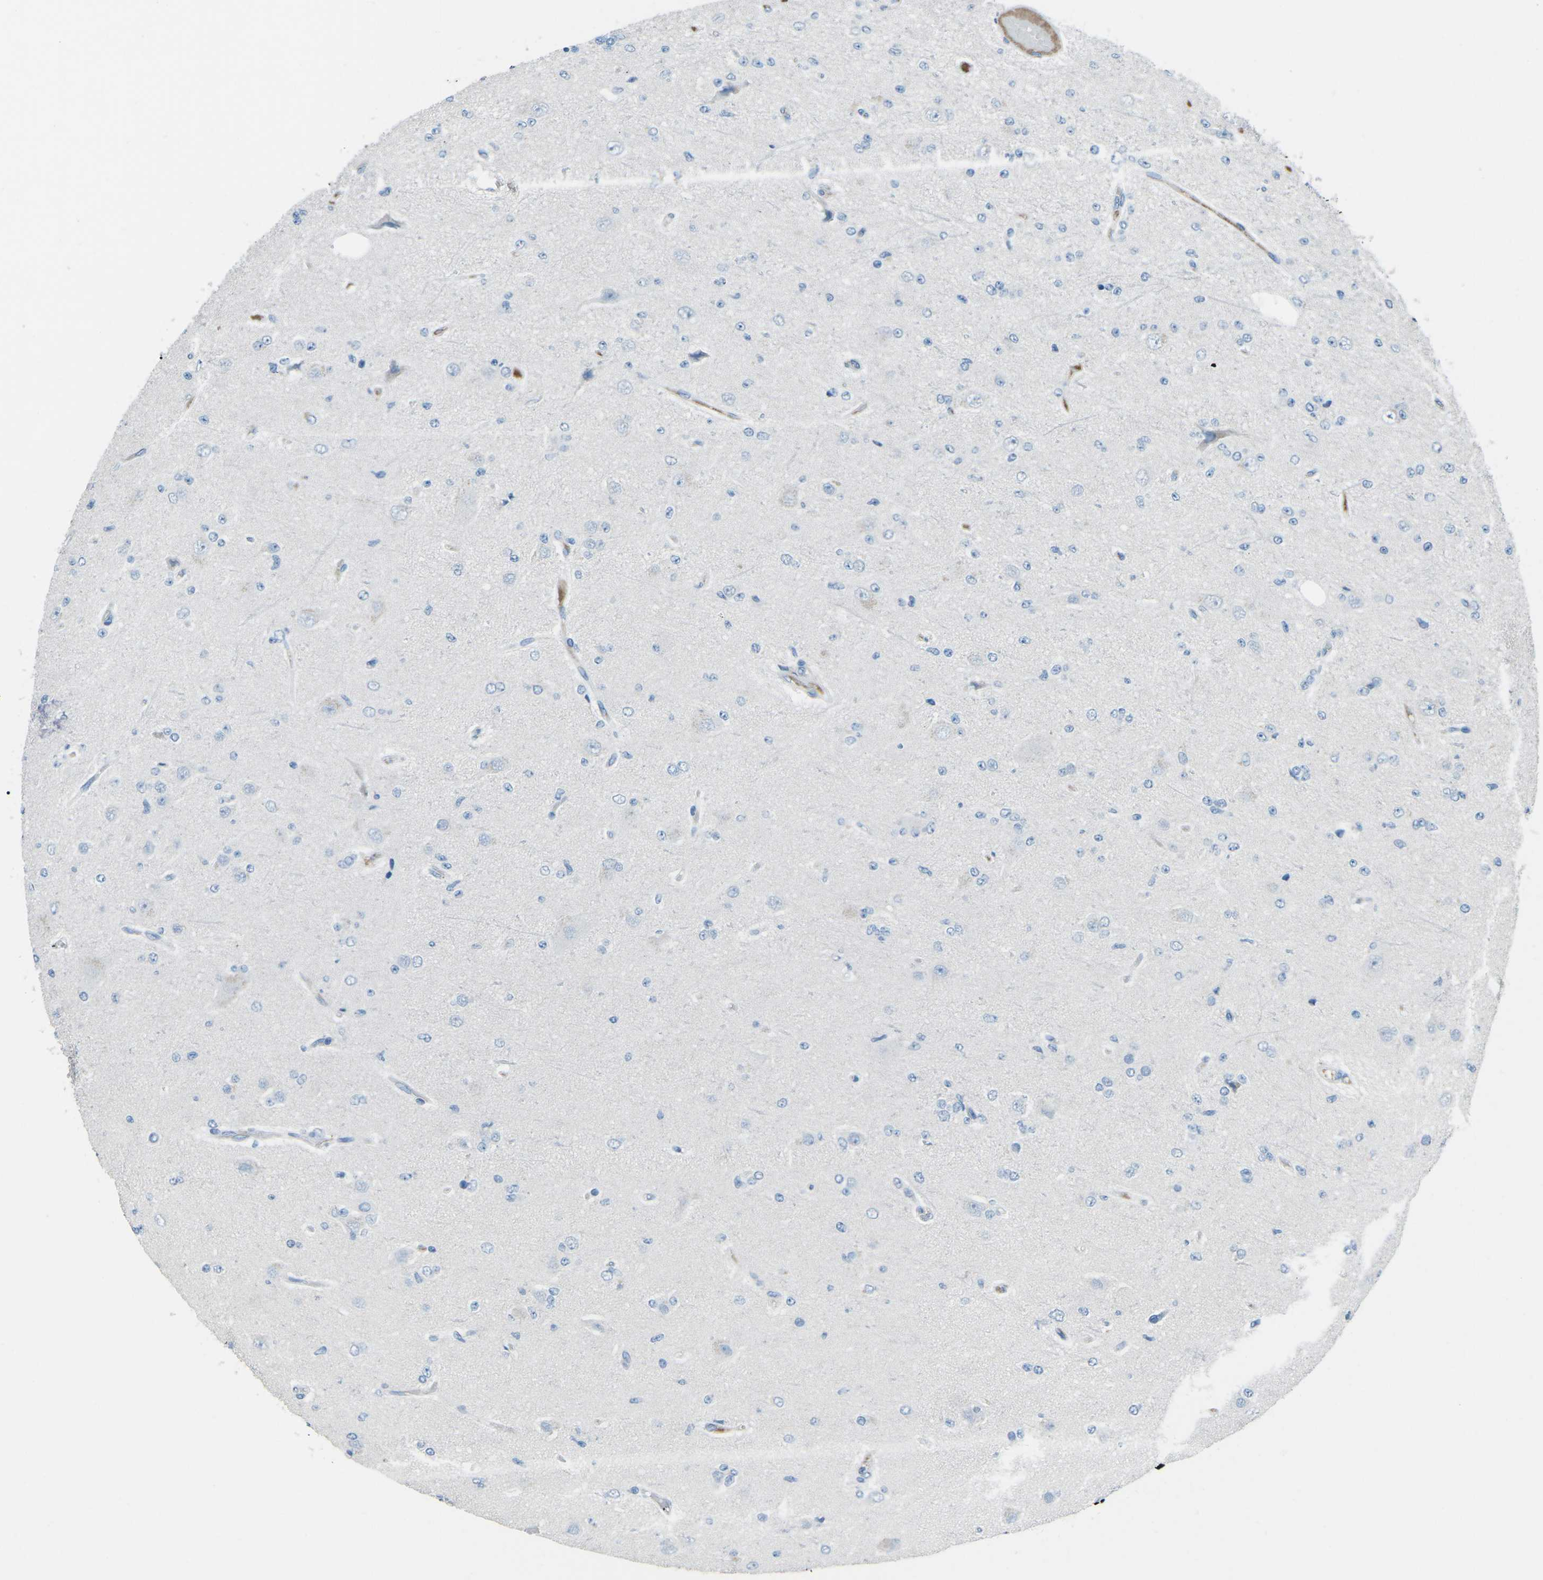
{"staining": {"intensity": "negative", "quantity": "none", "location": "none"}, "tissue": "glioma", "cell_type": "Tumor cells", "image_type": "cancer", "snomed": [{"axis": "morphology", "description": "Glioma, malignant, Low grade"}, {"axis": "topography", "description": "Brain"}], "caption": "Photomicrograph shows no protein expression in tumor cells of glioma tissue.", "gene": "FCN1", "patient": {"sex": "male", "age": 38}}